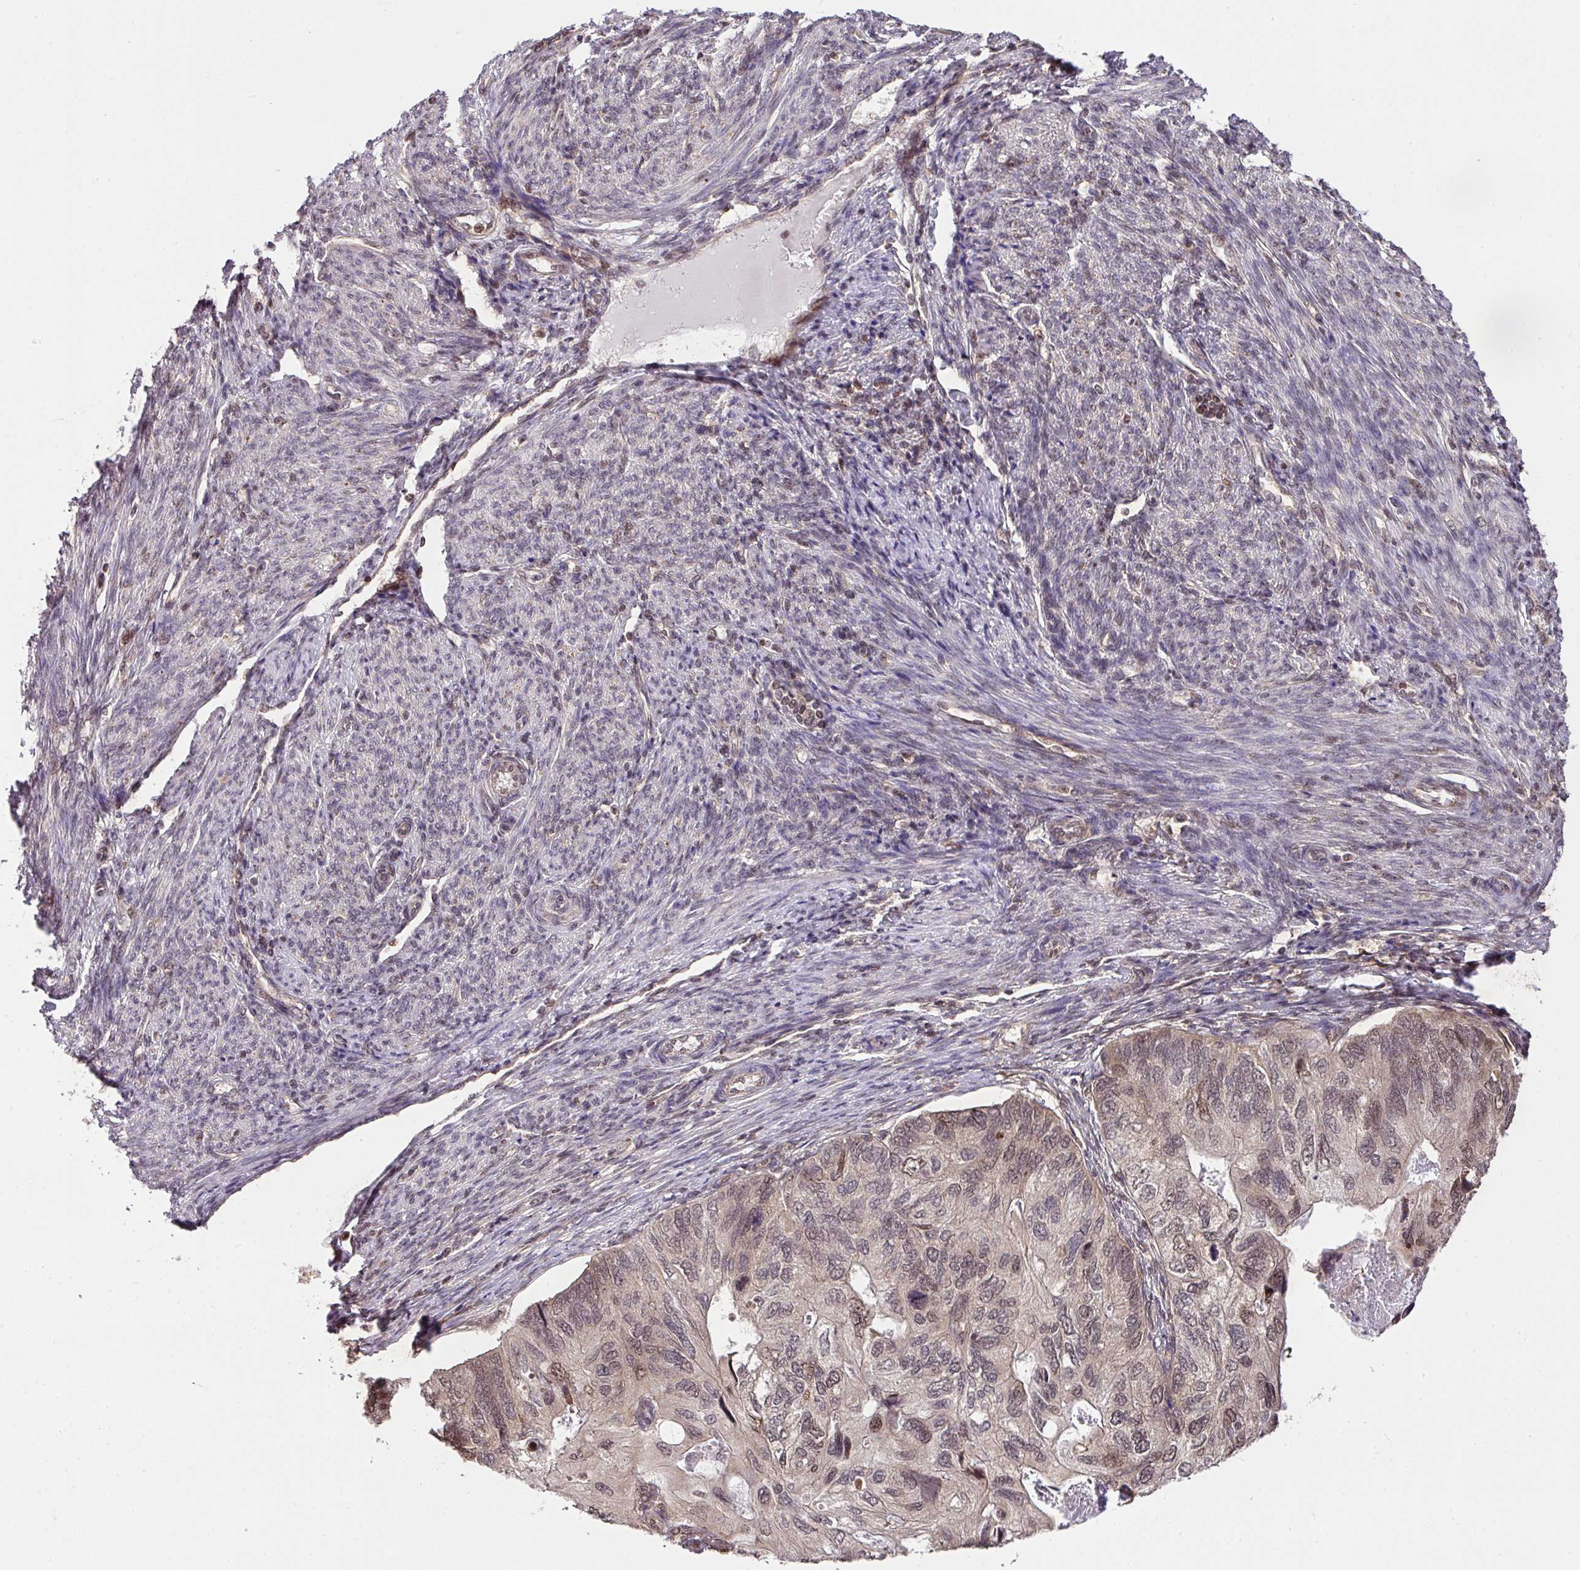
{"staining": {"intensity": "moderate", "quantity": "25%-75%", "location": "nuclear"}, "tissue": "endometrial cancer", "cell_type": "Tumor cells", "image_type": "cancer", "snomed": [{"axis": "morphology", "description": "Carcinoma, NOS"}, {"axis": "topography", "description": "Uterus"}], "caption": "Immunohistochemical staining of endometrial cancer demonstrates moderate nuclear protein positivity in about 25%-75% of tumor cells.", "gene": "PLK1", "patient": {"sex": "female", "age": 76}}